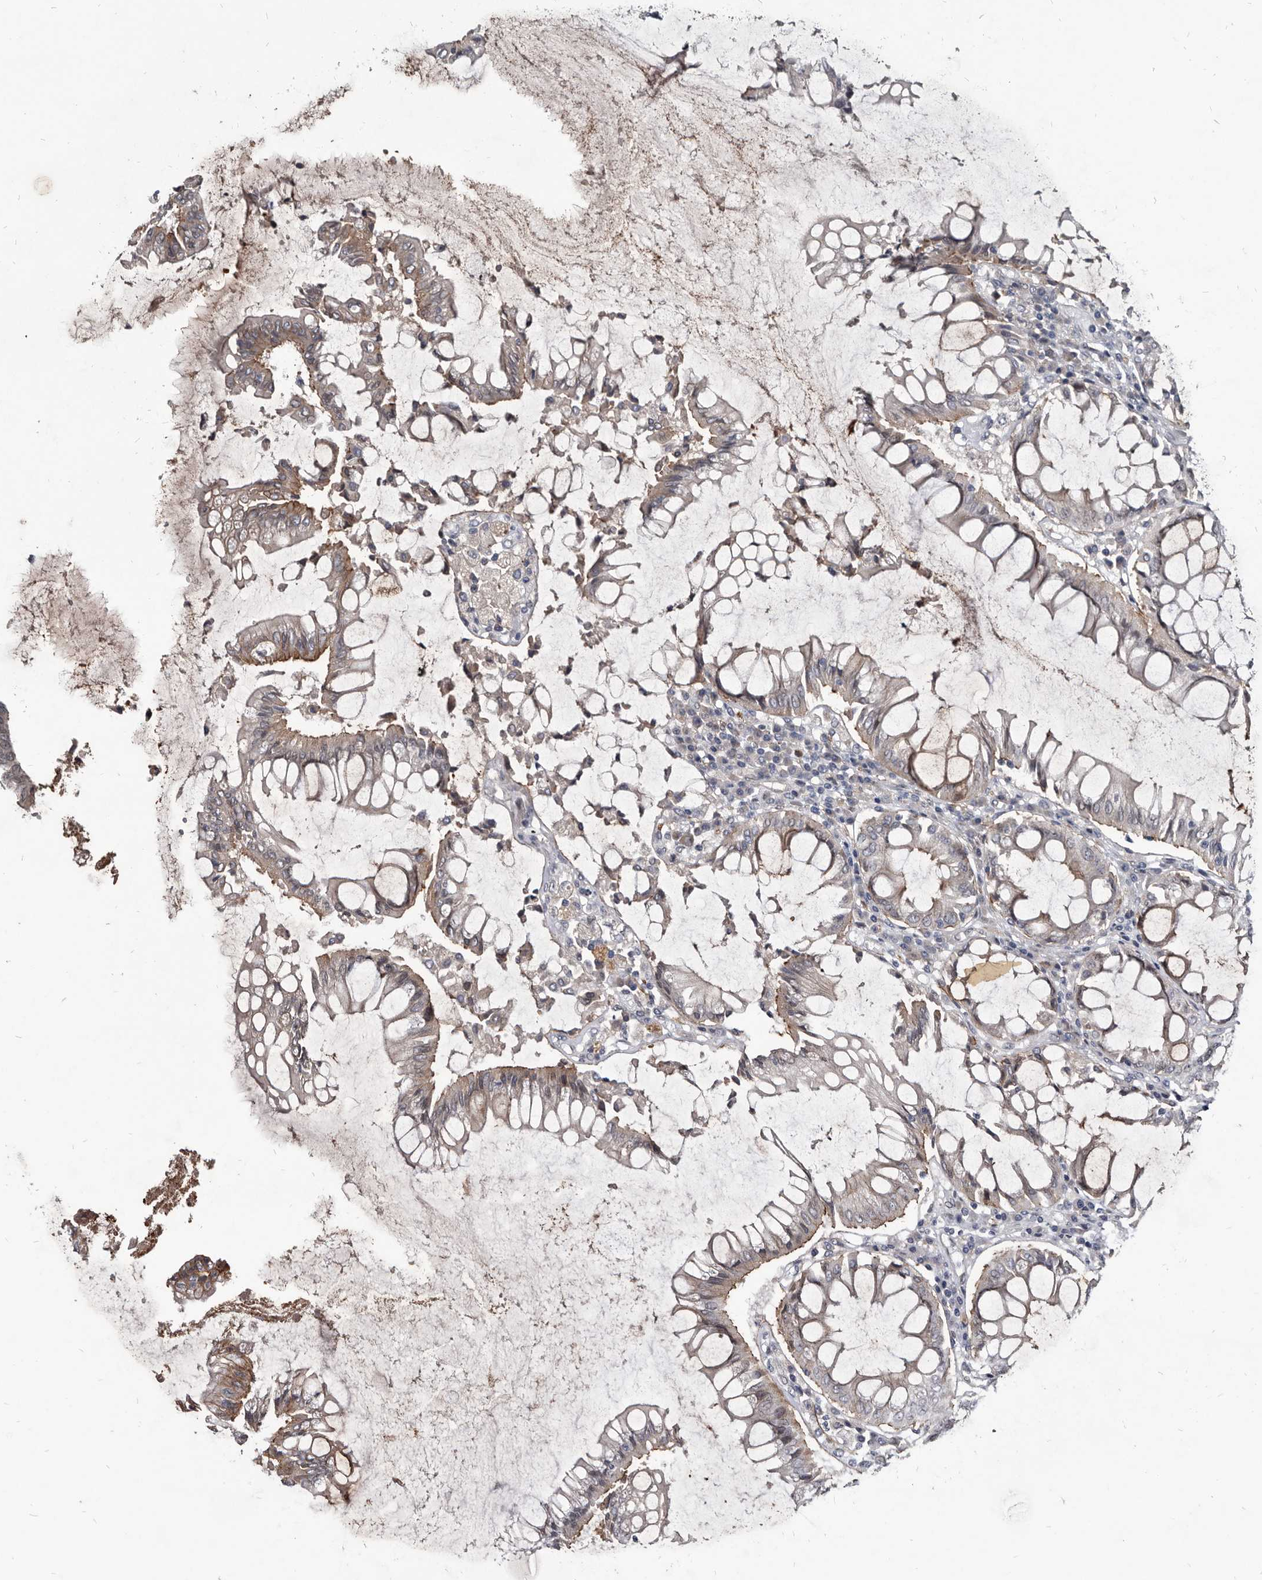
{"staining": {"intensity": "weak", "quantity": "<25%", "location": "cytoplasmic/membranous"}, "tissue": "colorectal cancer", "cell_type": "Tumor cells", "image_type": "cancer", "snomed": [{"axis": "morphology", "description": "Adenocarcinoma, NOS"}, {"axis": "topography", "description": "Rectum"}], "caption": "A micrograph of human adenocarcinoma (colorectal) is negative for staining in tumor cells.", "gene": "PROM1", "patient": {"sex": "male", "age": 84}}